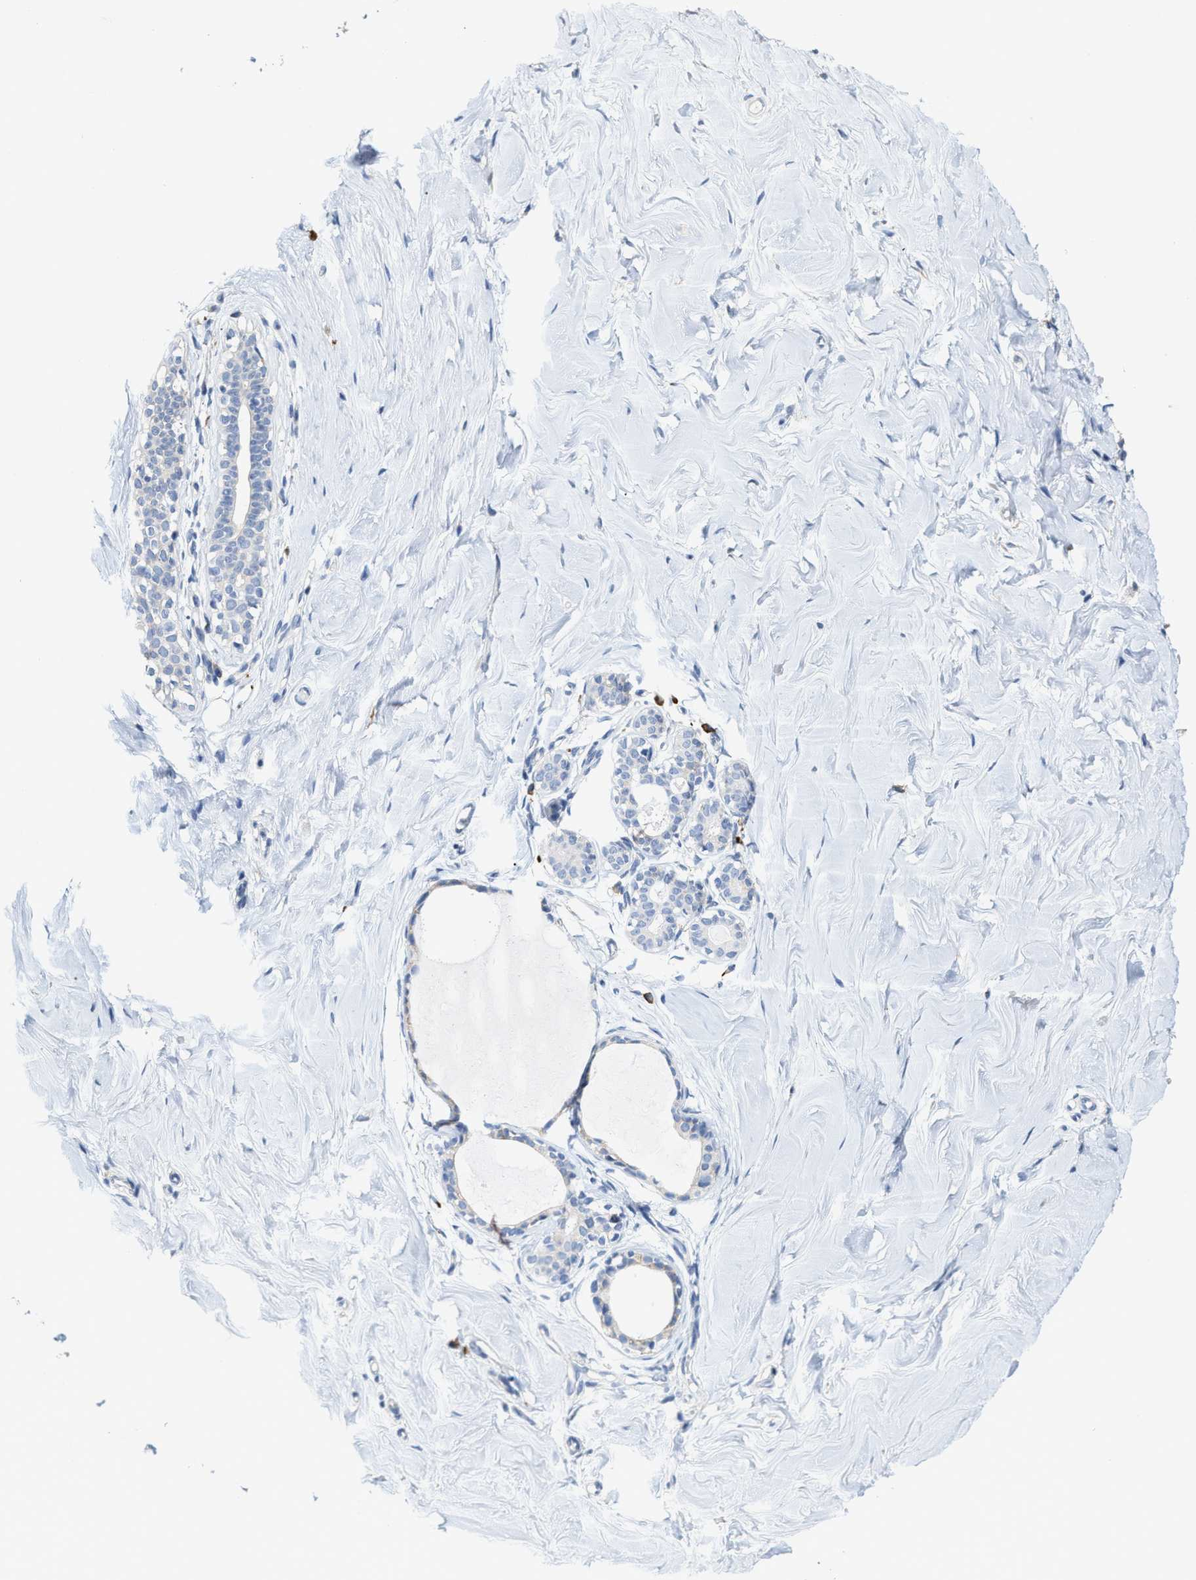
{"staining": {"intensity": "weak", "quantity": "<25%", "location": "cytoplasmic/membranous"}, "tissue": "breast", "cell_type": "Glandular cells", "image_type": "normal", "snomed": [{"axis": "morphology", "description": "Normal tissue, NOS"}, {"axis": "topography", "description": "Breast"}], "caption": "Immunohistochemistry (IHC) of benign breast shows no staining in glandular cells.", "gene": "RYR2", "patient": {"sex": "female", "age": 23}}